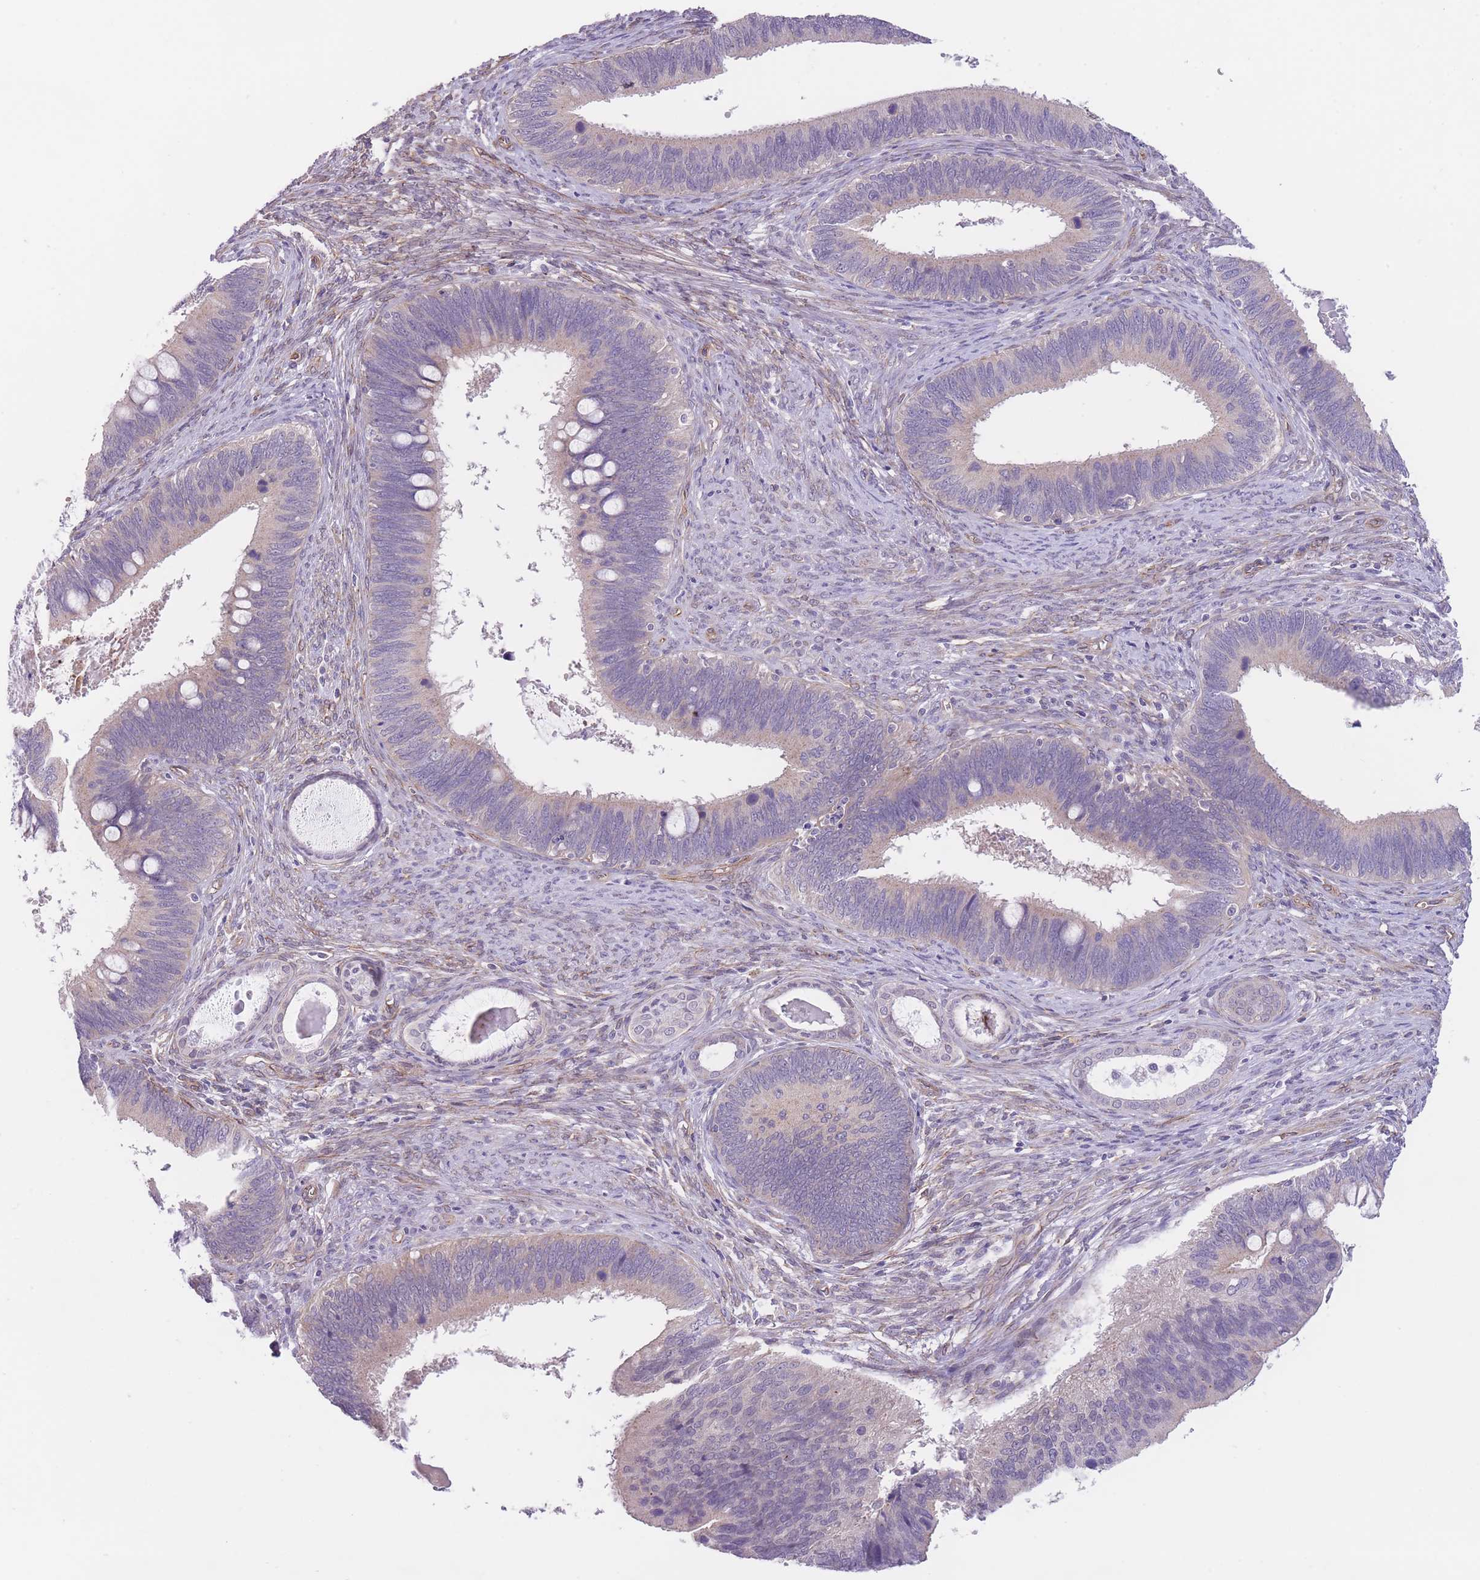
{"staining": {"intensity": "negative", "quantity": "none", "location": "none"}, "tissue": "cervical cancer", "cell_type": "Tumor cells", "image_type": "cancer", "snomed": [{"axis": "morphology", "description": "Adenocarcinoma, NOS"}, {"axis": "topography", "description": "Cervix"}], "caption": "Tumor cells show no significant protein positivity in cervical cancer (adenocarcinoma).", "gene": "QTRT1", "patient": {"sex": "female", "age": 42}}